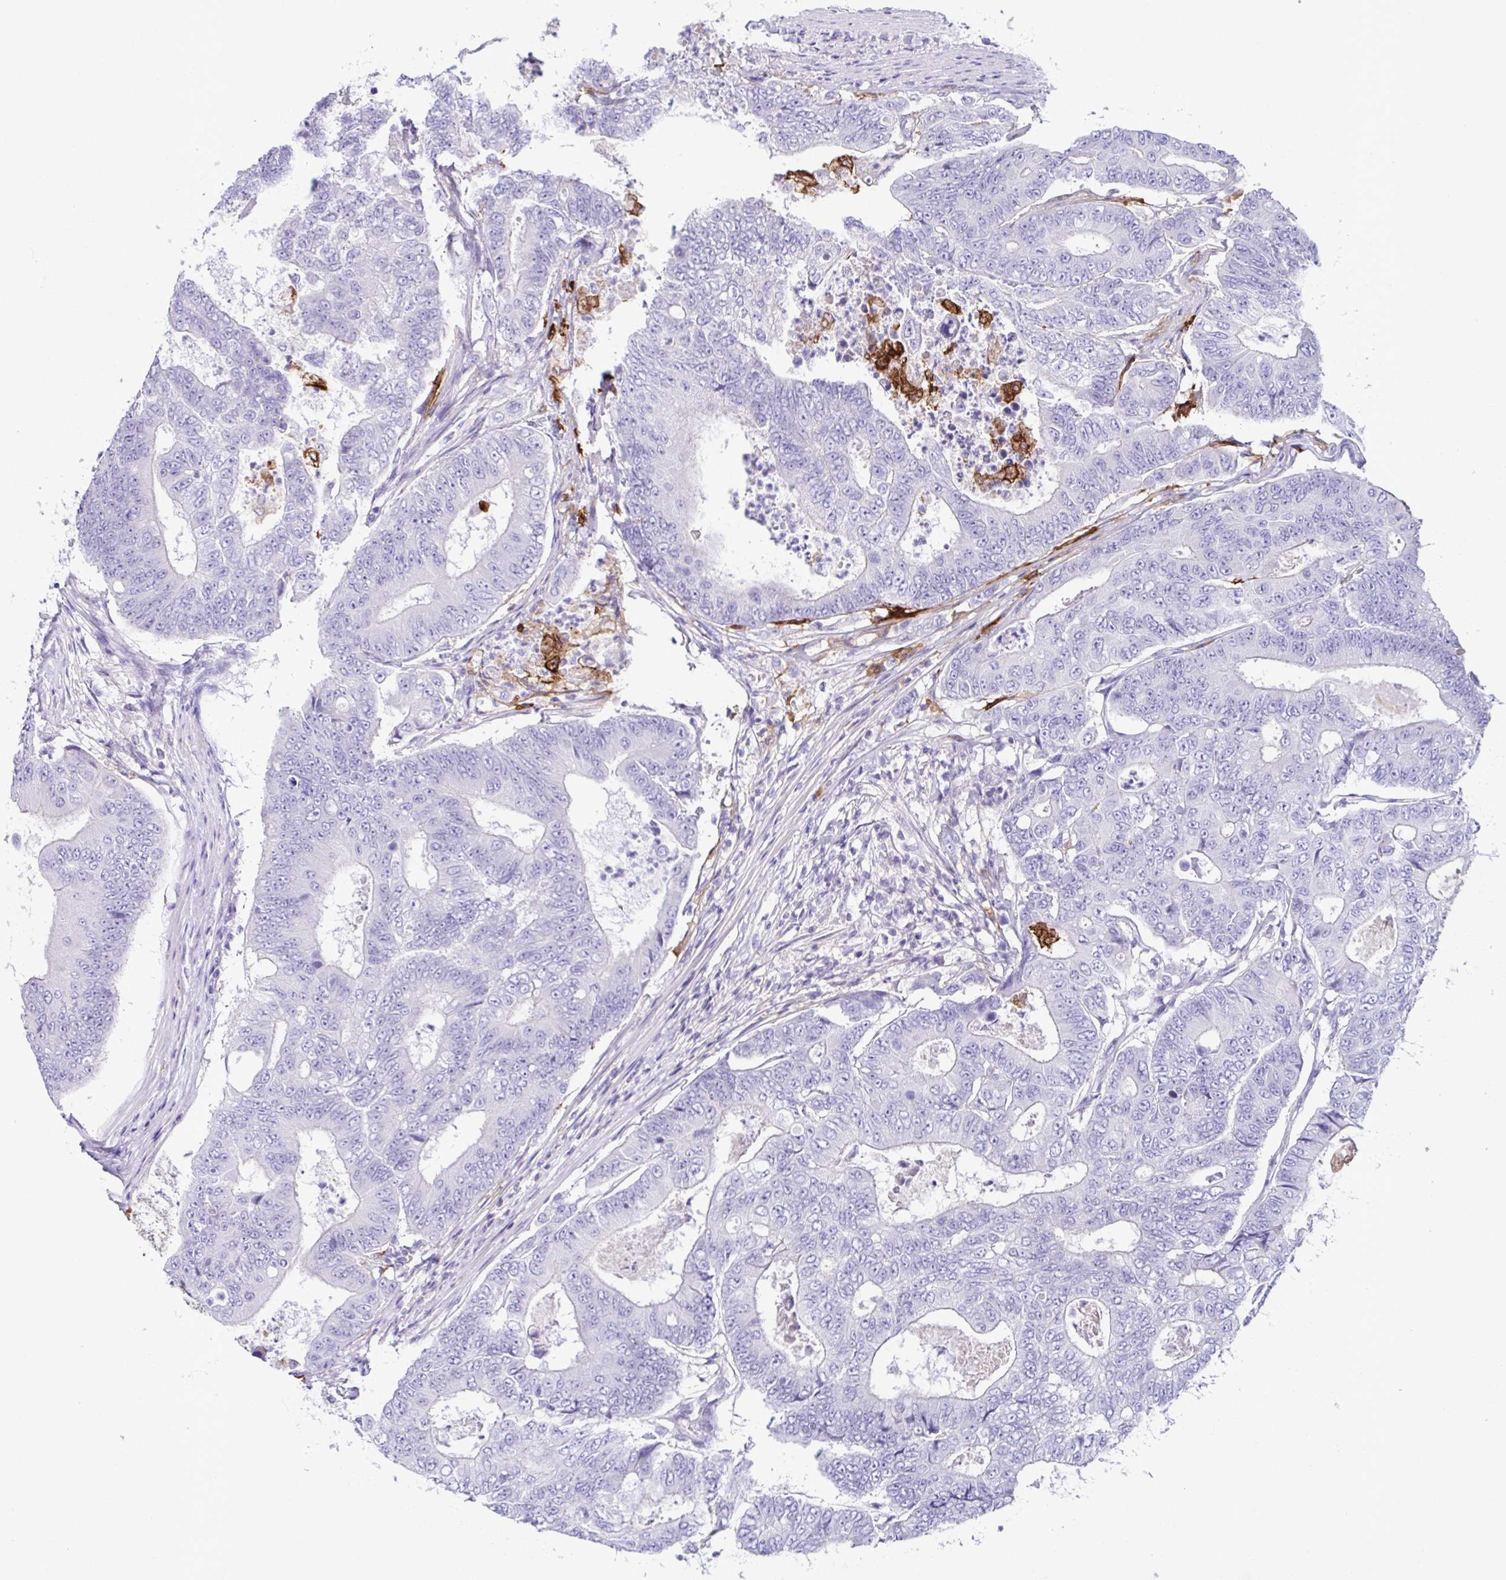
{"staining": {"intensity": "negative", "quantity": "none", "location": "none"}, "tissue": "colorectal cancer", "cell_type": "Tumor cells", "image_type": "cancer", "snomed": [{"axis": "morphology", "description": "Adenocarcinoma, NOS"}, {"axis": "topography", "description": "Colon"}], "caption": "Human colorectal adenocarcinoma stained for a protein using immunohistochemistry (IHC) shows no staining in tumor cells.", "gene": "MARCO", "patient": {"sex": "female", "age": 48}}